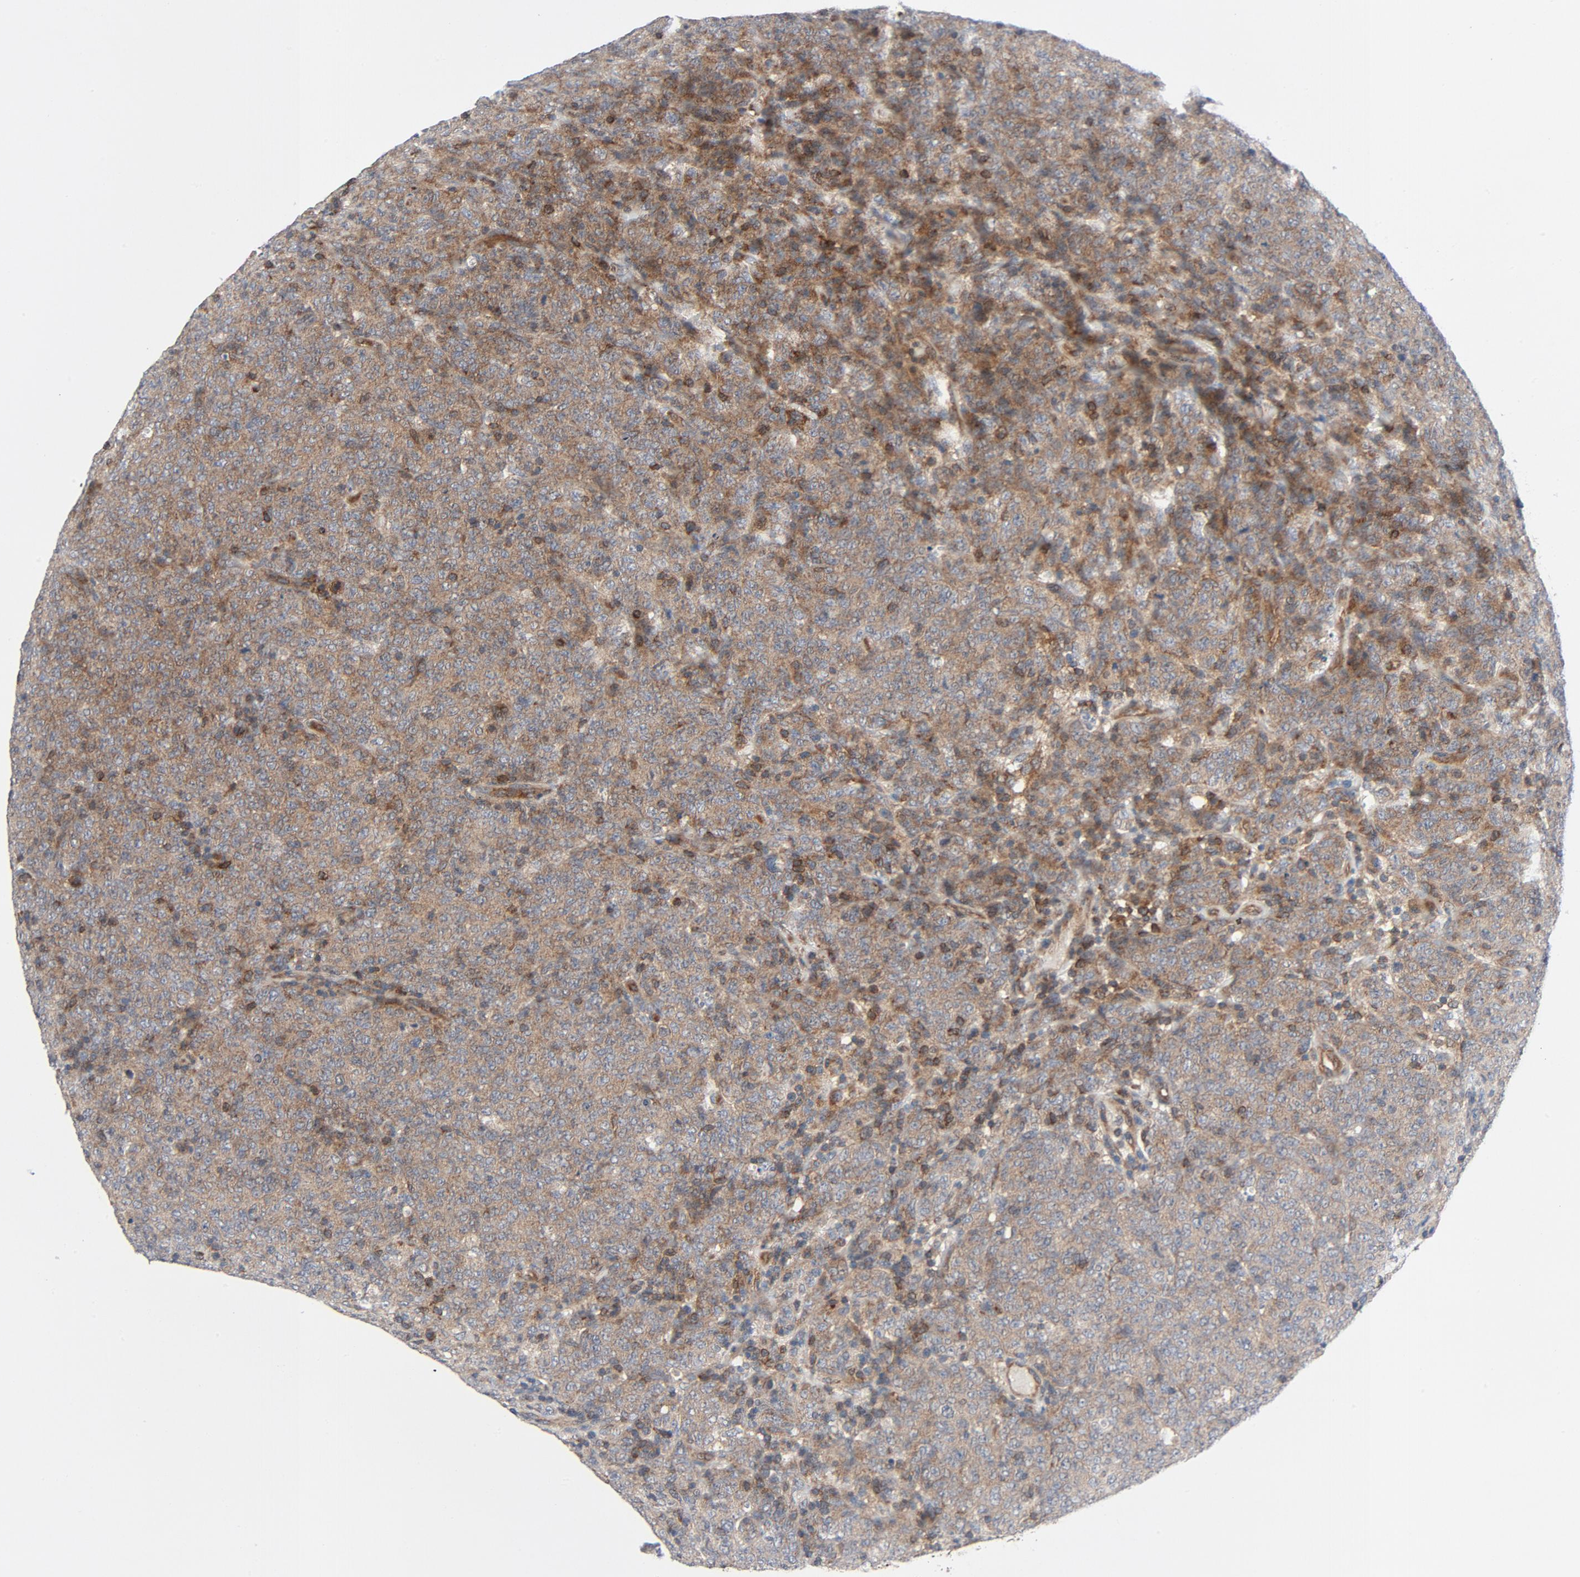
{"staining": {"intensity": "moderate", "quantity": ">75%", "location": "cytoplasmic/membranous"}, "tissue": "lymphoma", "cell_type": "Tumor cells", "image_type": "cancer", "snomed": [{"axis": "morphology", "description": "Malignant lymphoma, non-Hodgkin's type, High grade"}, {"axis": "topography", "description": "Tonsil"}], "caption": "Lymphoma tissue demonstrates moderate cytoplasmic/membranous expression in about >75% of tumor cells Using DAB (brown) and hematoxylin (blue) stains, captured at high magnification using brightfield microscopy.", "gene": "TSG101", "patient": {"sex": "female", "age": 36}}